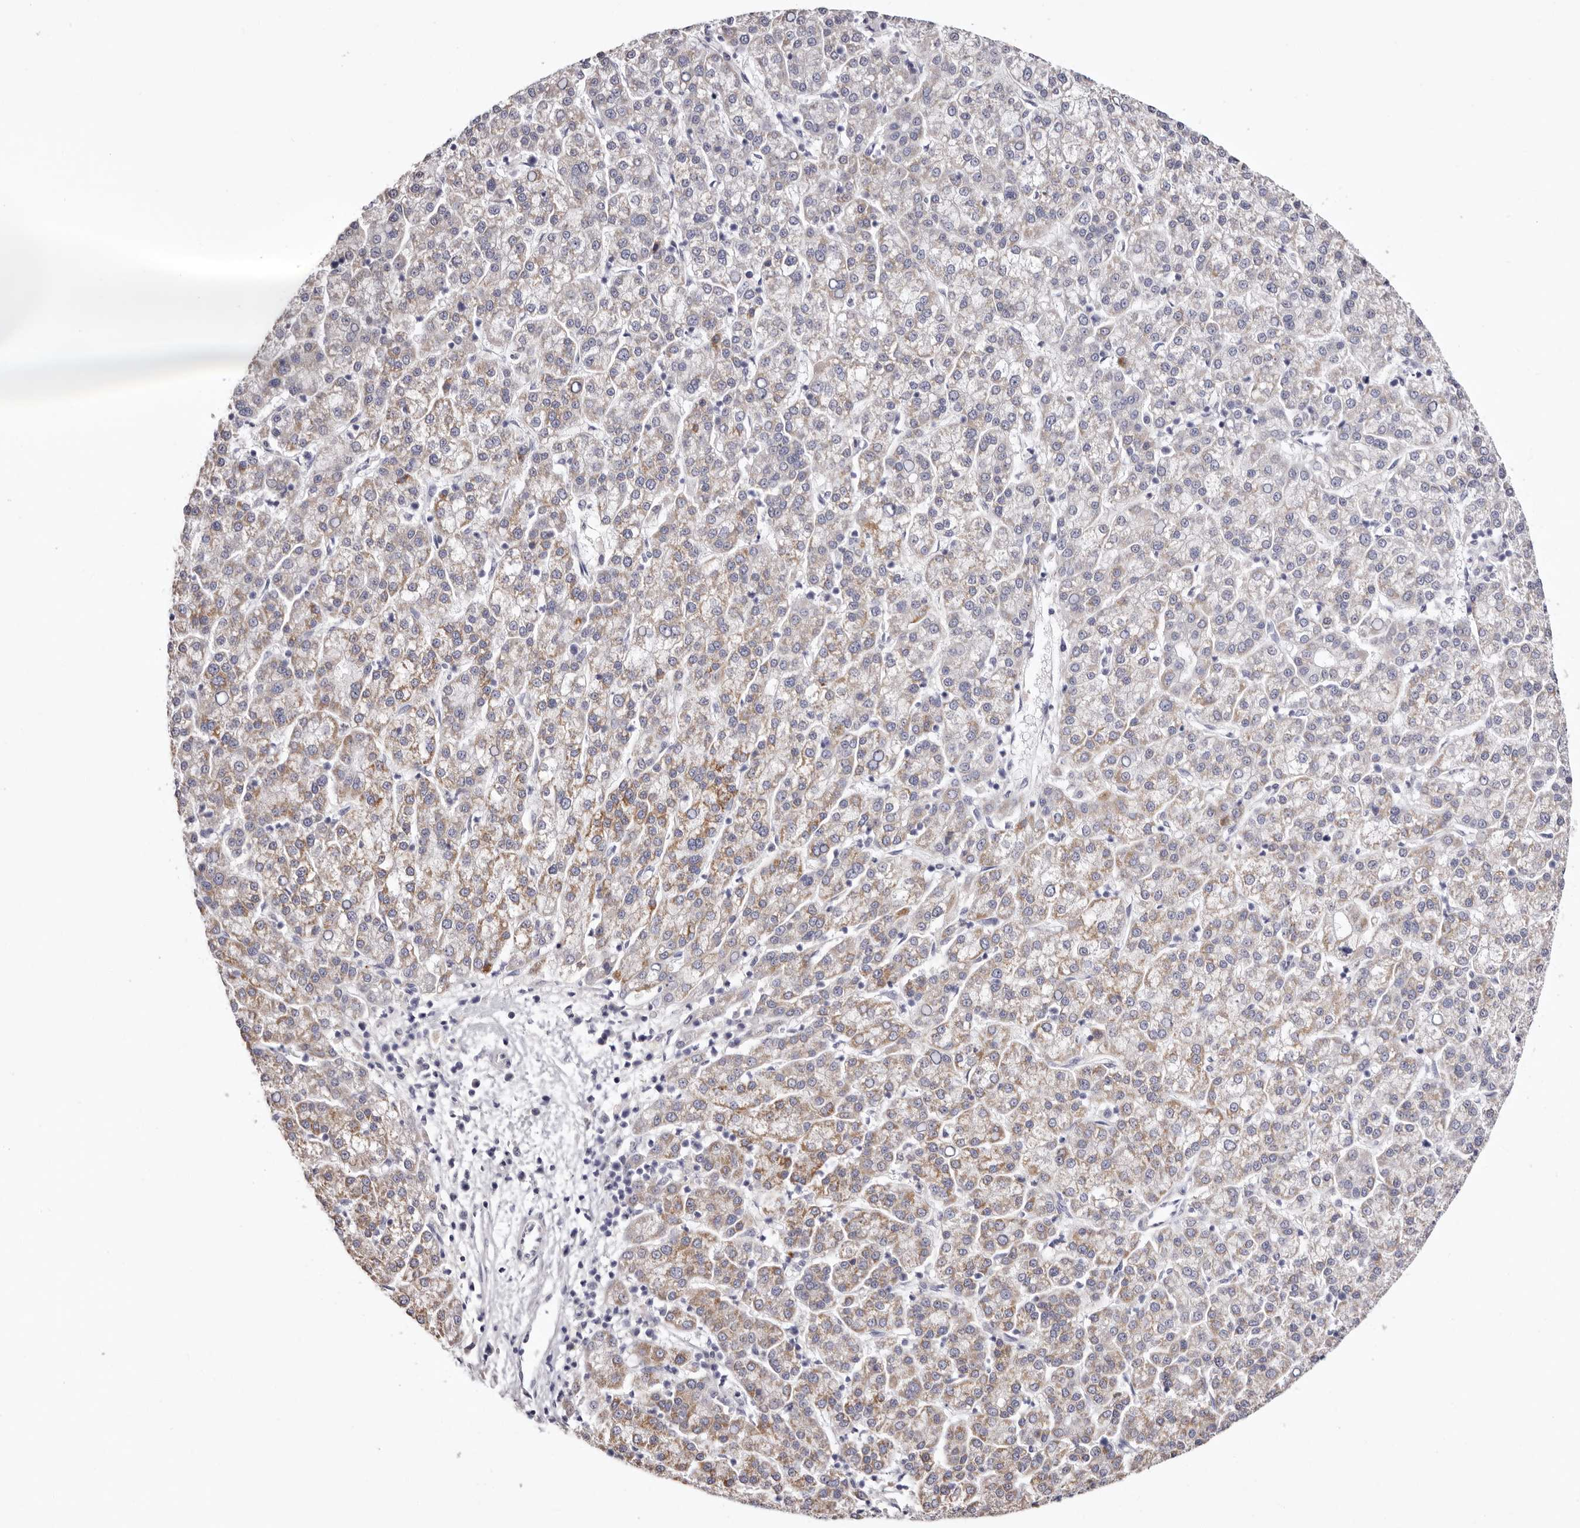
{"staining": {"intensity": "moderate", "quantity": "25%-75%", "location": "cytoplasmic/membranous"}, "tissue": "liver cancer", "cell_type": "Tumor cells", "image_type": "cancer", "snomed": [{"axis": "morphology", "description": "Carcinoma, Hepatocellular, NOS"}, {"axis": "topography", "description": "Liver"}], "caption": "Immunohistochemistry (IHC) histopathology image of liver cancer (hepatocellular carcinoma) stained for a protein (brown), which exhibits medium levels of moderate cytoplasmic/membranous positivity in about 25%-75% of tumor cells.", "gene": "LMLN", "patient": {"sex": "female", "age": 58}}